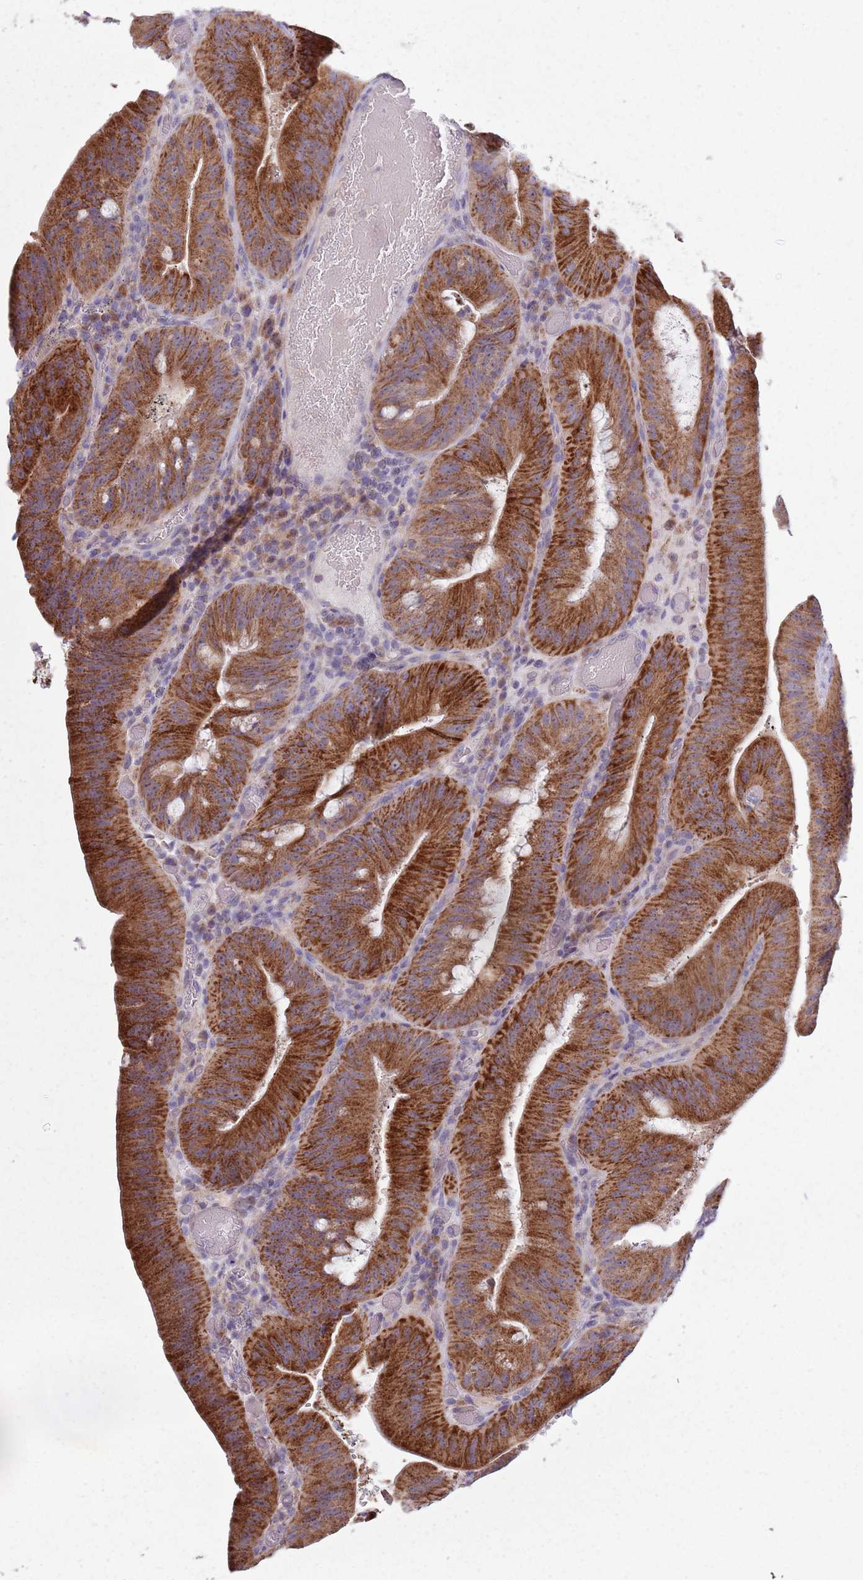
{"staining": {"intensity": "strong", "quantity": ">75%", "location": "cytoplasmic/membranous"}, "tissue": "colorectal cancer", "cell_type": "Tumor cells", "image_type": "cancer", "snomed": [{"axis": "morphology", "description": "Adenocarcinoma, NOS"}, {"axis": "topography", "description": "Colon"}], "caption": "IHC of colorectal adenocarcinoma displays high levels of strong cytoplasmic/membranous positivity in about >75% of tumor cells.", "gene": "COQ5", "patient": {"sex": "female", "age": 43}}